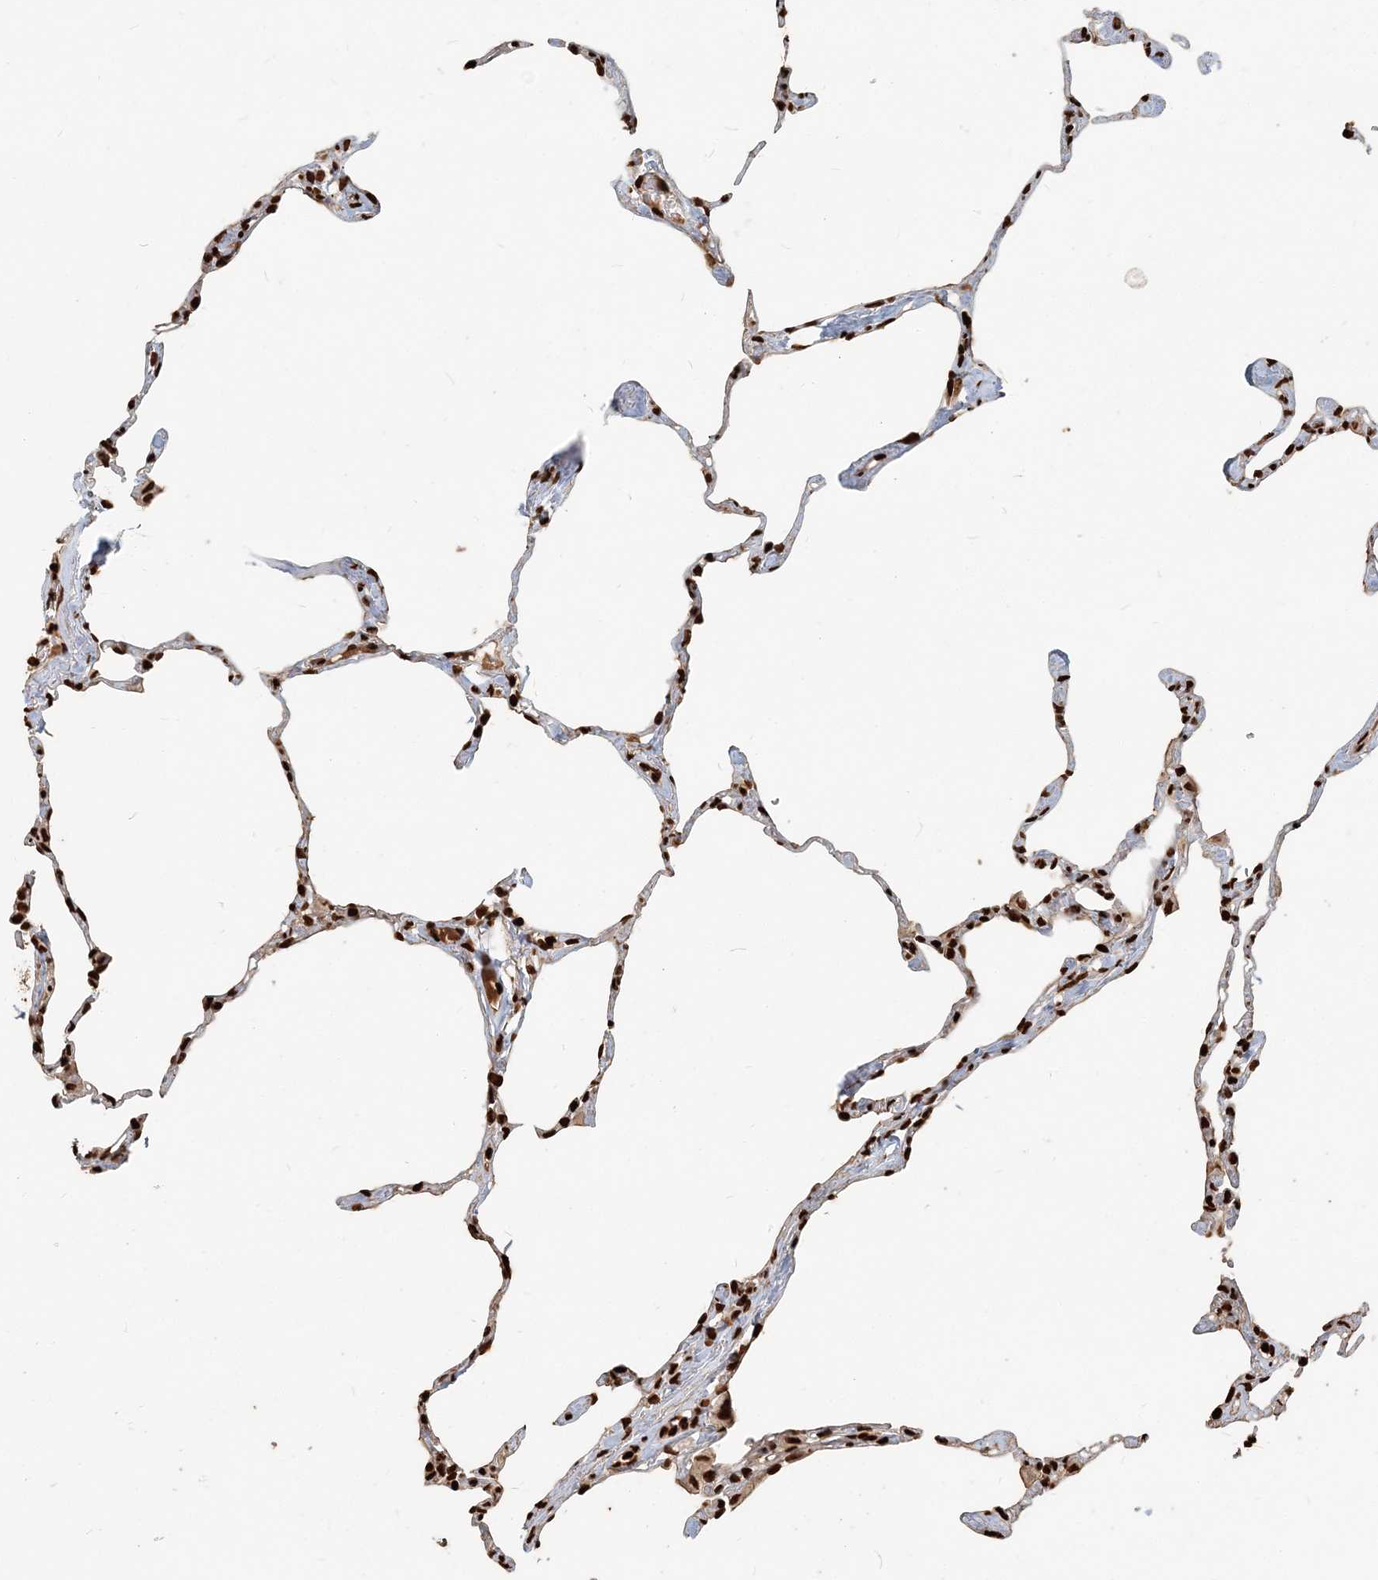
{"staining": {"intensity": "strong", "quantity": ">75%", "location": "nuclear"}, "tissue": "lung", "cell_type": "Alveolar cells", "image_type": "normal", "snomed": [{"axis": "morphology", "description": "Normal tissue, NOS"}, {"axis": "topography", "description": "Lung"}], "caption": "About >75% of alveolar cells in unremarkable lung demonstrate strong nuclear protein expression as visualized by brown immunohistochemical staining.", "gene": "H3", "patient": {"sex": "male", "age": 65}}